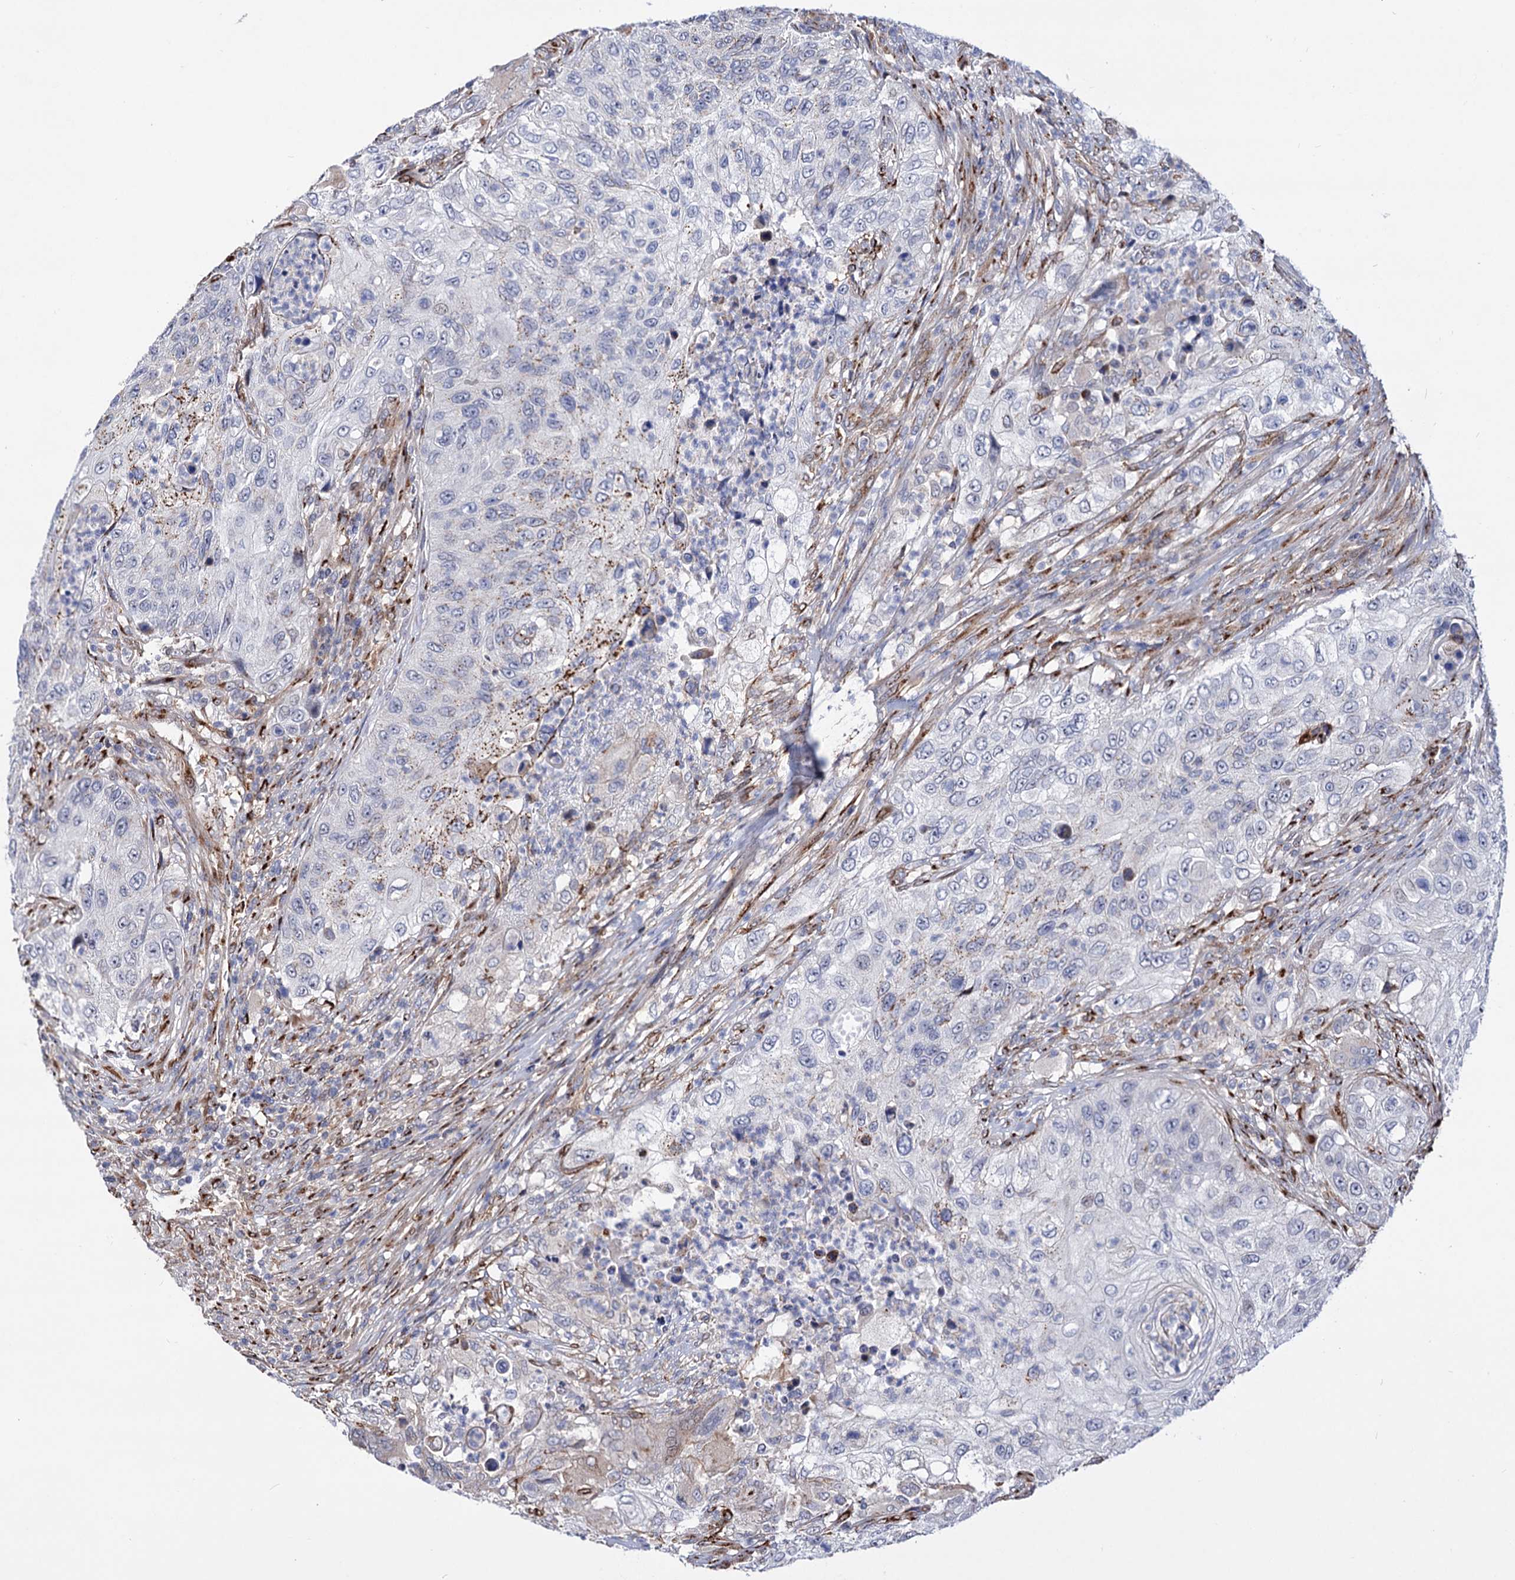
{"staining": {"intensity": "moderate", "quantity": "<25%", "location": "cytoplasmic/membranous"}, "tissue": "urothelial cancer", "cell_type": "Tumor cells", "image_type": "cancer", "snomed": [{"axis": "morphology", "description": "Urothelial carcinoma, High grade"}, {"axis": "topography", "description": "Urinary bladder"}], "caption": "Urothelial carcinoma (high-grade) stained with immunohistochemistry exhibits moderate cytoplasmic/membranous positivity in approximately <25% of tumor cells.", "gene": "C11orf96", "patient": {"sex": "female", "age": 60}}